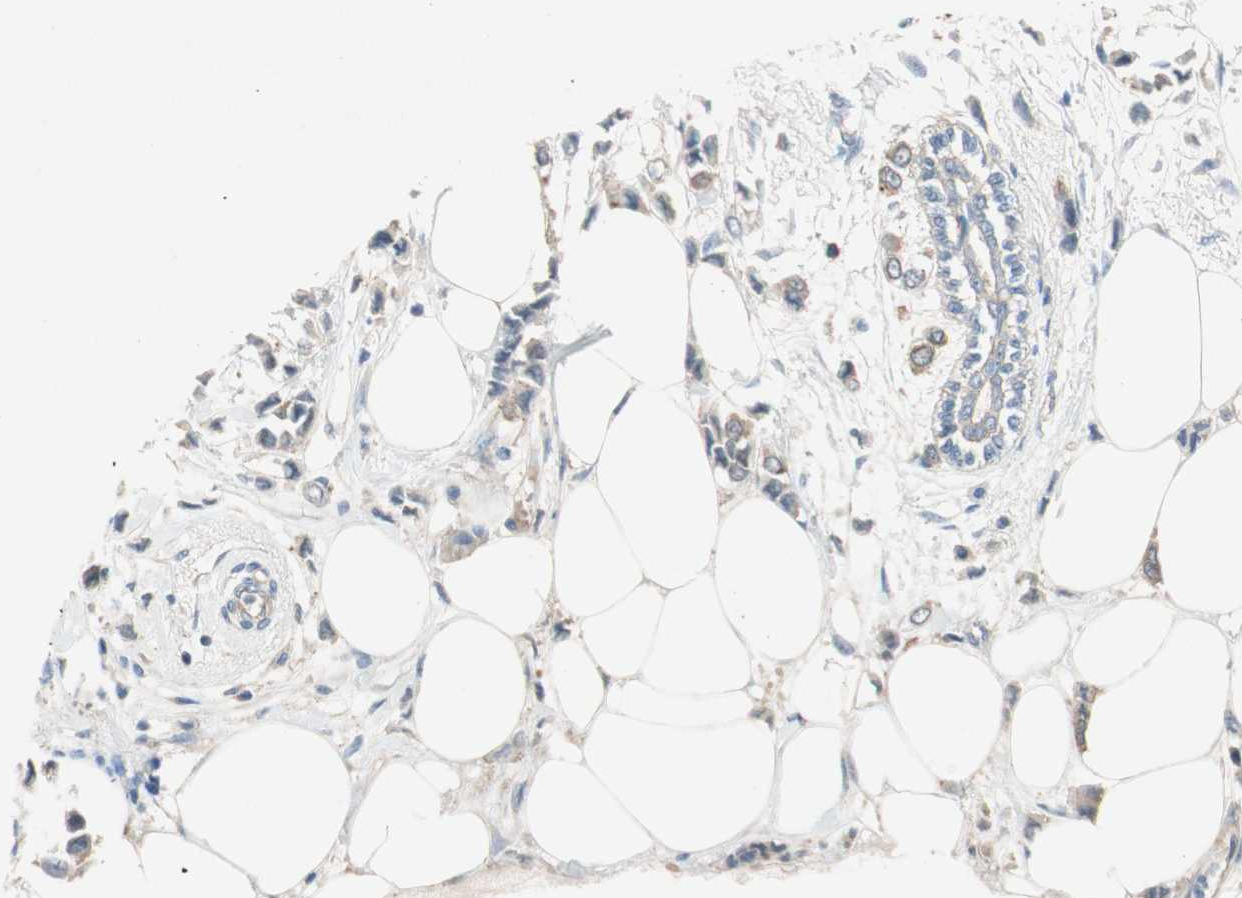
{"staining": {"intensity": "negative", "quantity": "none", "location": "none"}, "tissue": "breast cancer", "cell_type": "Tumor cells", "image_type": "cancer", "snomed": [{"axis": "morphology", "description": "Lobular carcinoma"}, {"axis": "topography", "description": "Breast"}], "caption": "The photomicrograph shows no staining of tumor cells in breast cancer (lobular carcinoma).", "gene": "GLUL", "patient": {"sex": "female", "age": 51}}